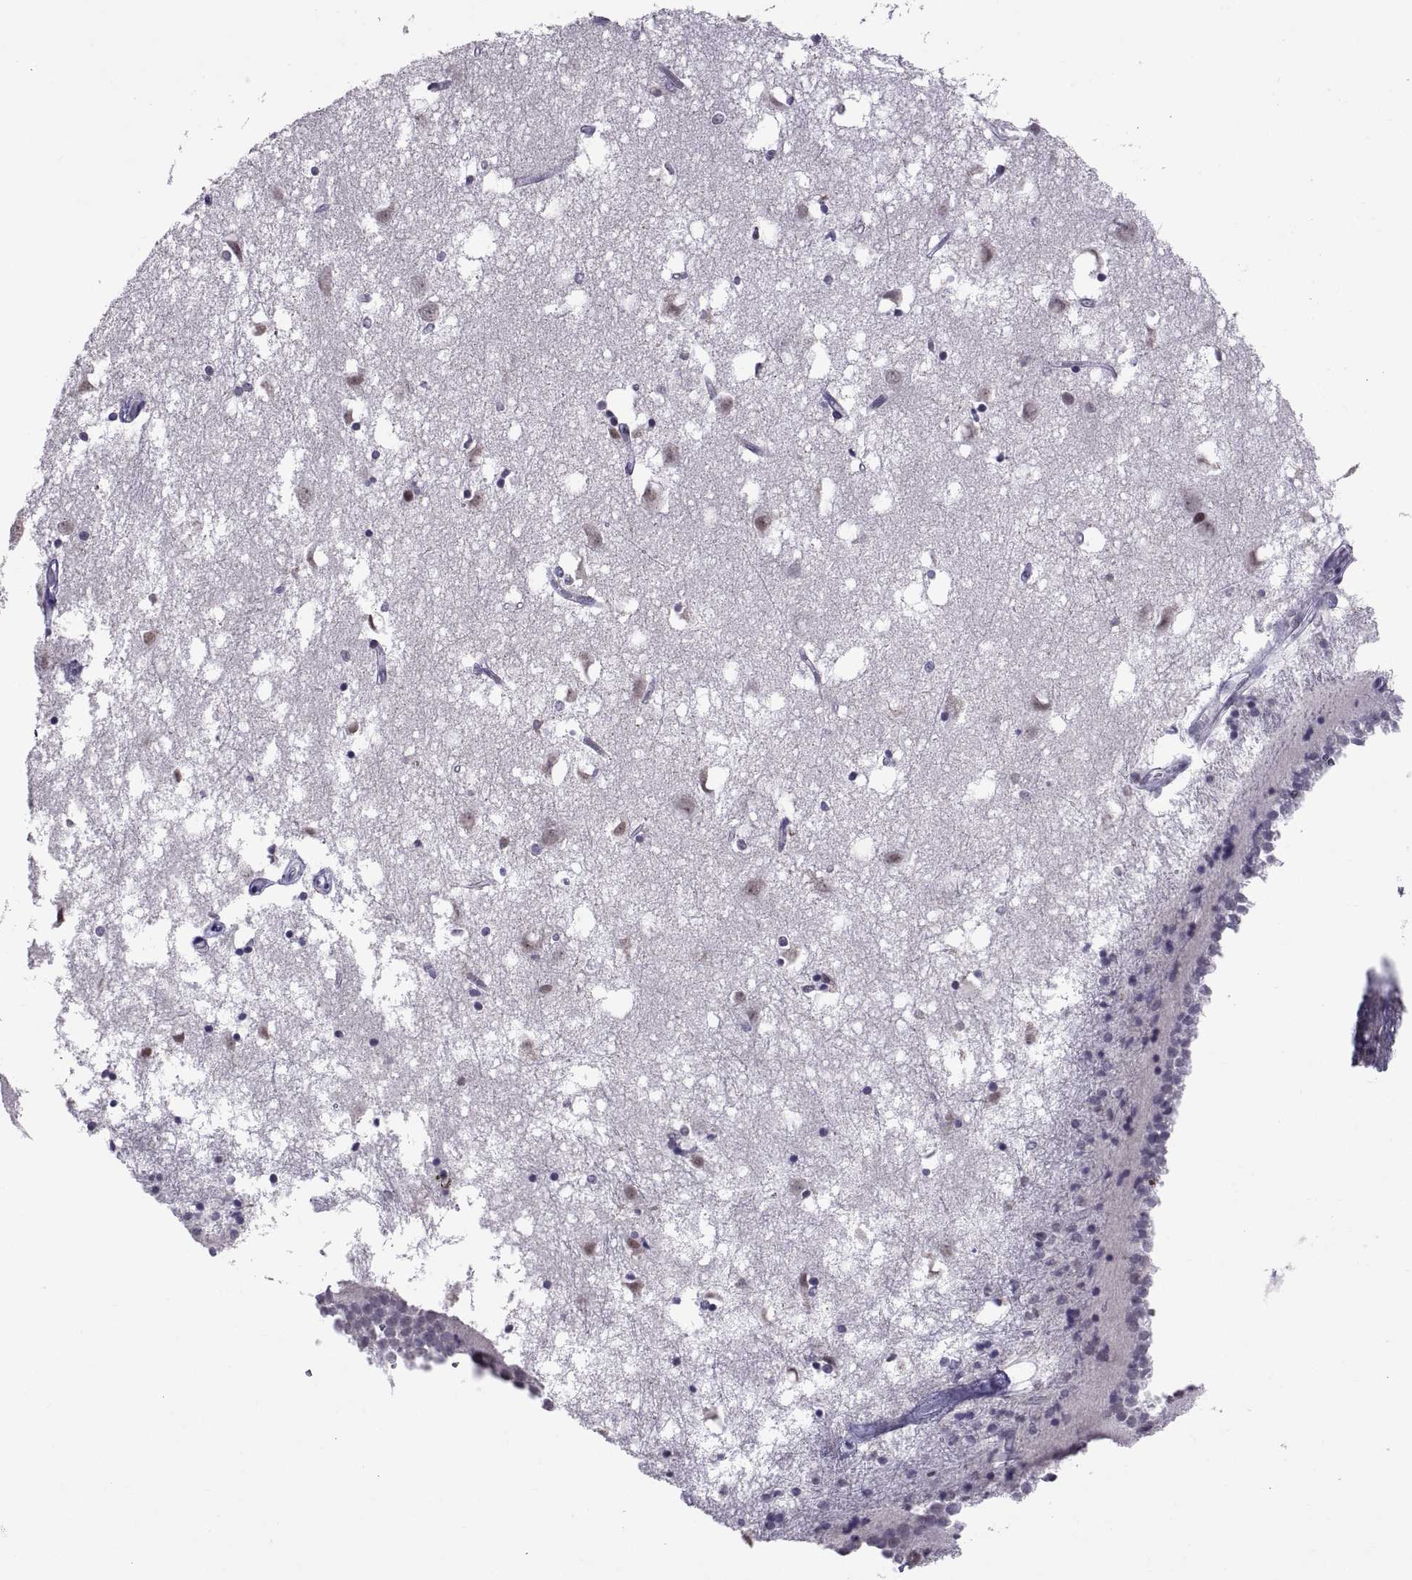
{"staining": {"intensity": "negative", "quantity": "none", "location": "none"}, "tissue": "caudate", "cell_type": "Glial cells", "image_type": "normal", "snomed": [{"axis": "morphology", "description": "Normal tissue, NOS"}, {"axis": "topography", "description": "Lateral ventricle wall"}], "caption": "High power microscopy micrograph of an IHC micrograph of unremarkable caudate, revealing no significant positivity in glial cells.", "gene": "KRT77", "patient": {"sex": "male", "age": 54}}